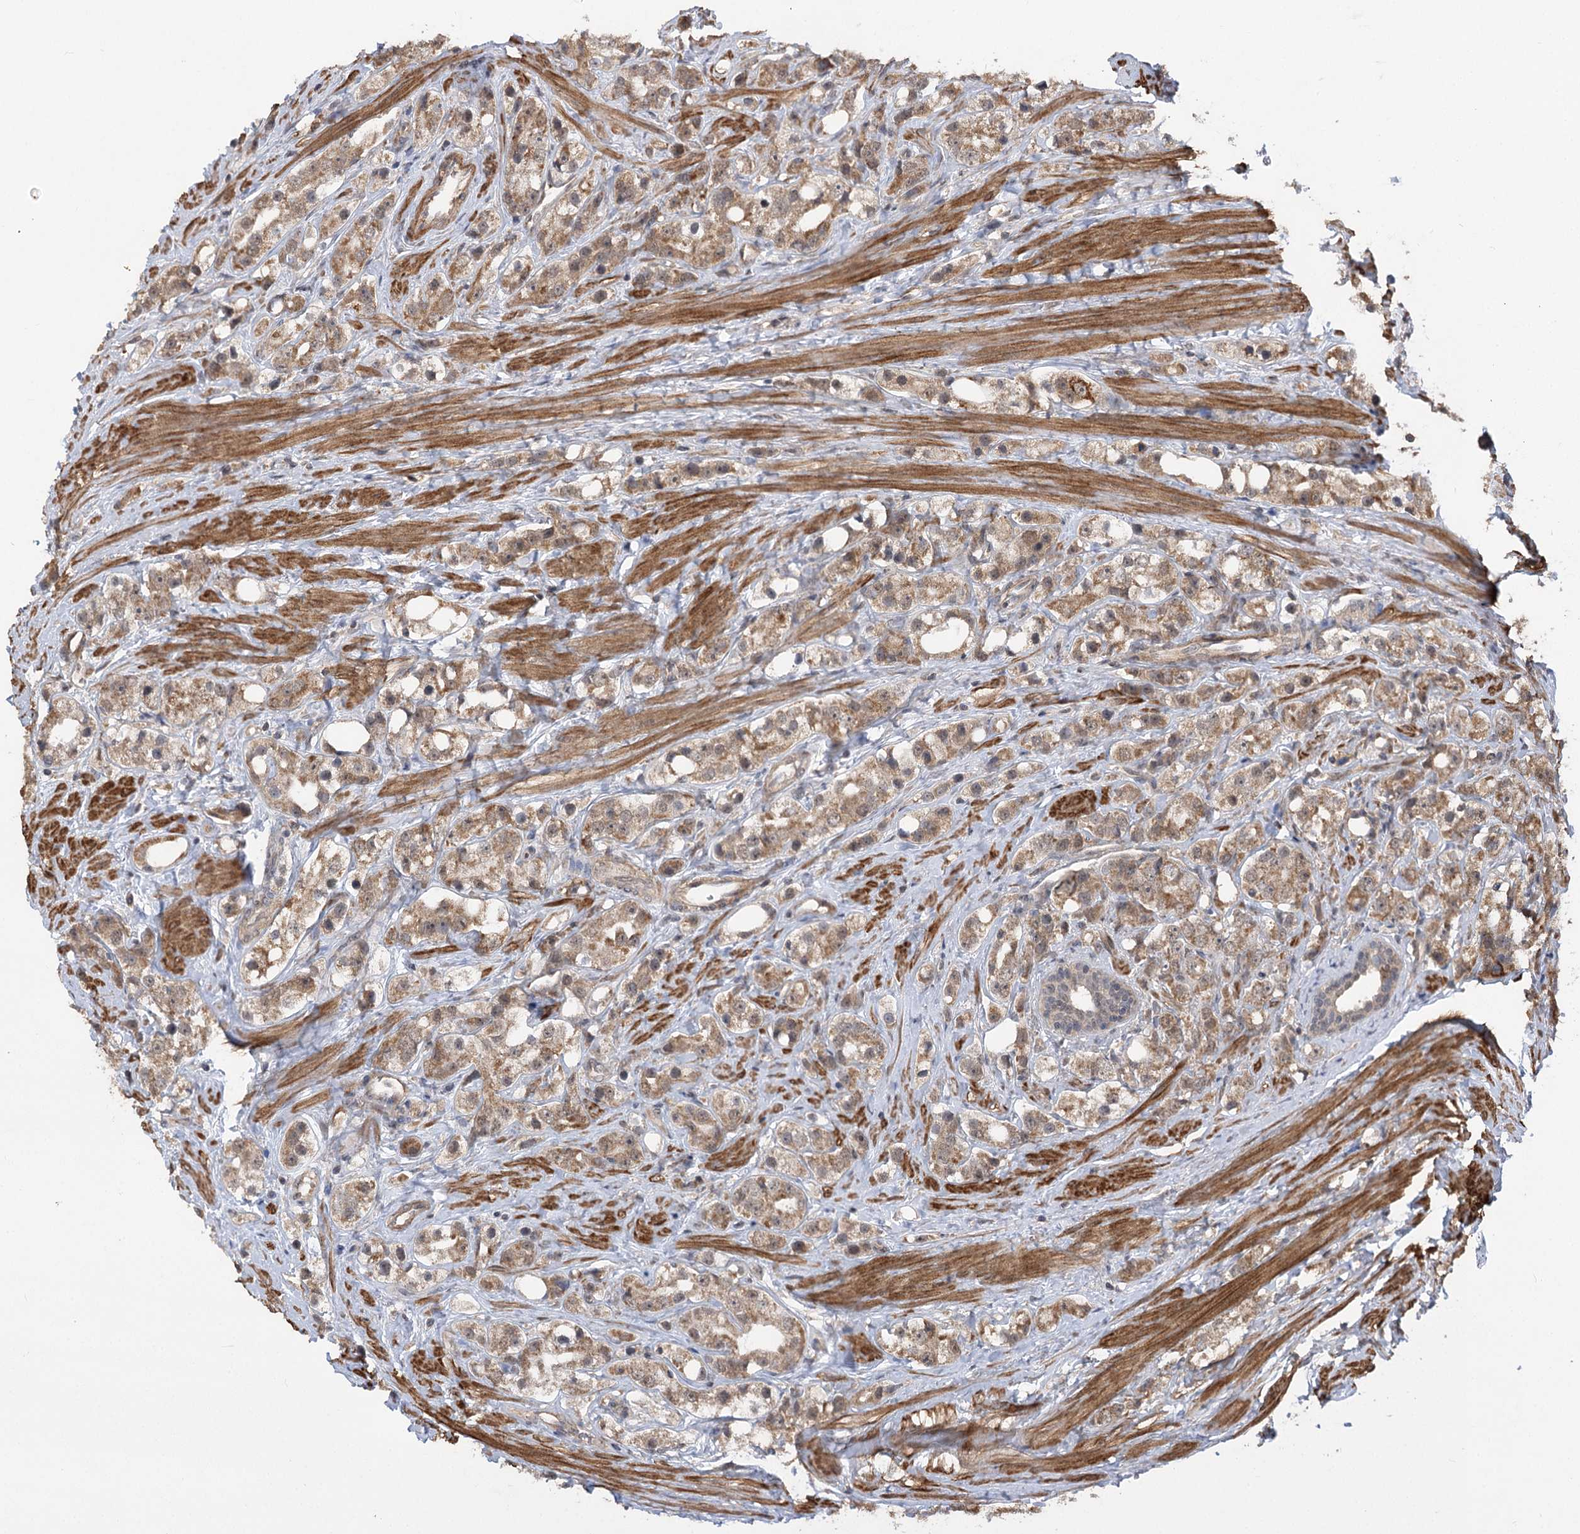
{"staining": {"intensity": "moderate", "quantity": ">75%", "location": "cytoplasmic/membranous"}, "tissue": "prostate cancer", "cell_type": "Tumor cells", "image_type": "cancer", "snomed": [{"axis": "morphology", "description": "Adenocarcinoma, NOS"}, {"axis": "topography", "description": "Prostate"}], "caption": "A photomicrograph of adenocarcinoma (prostate) stained for a protein reveals moderate cytoplasmic/membranous brown staining in tumor cells.", "gene": "TENM2", "patient": {"sex": "male", "age": 79}}